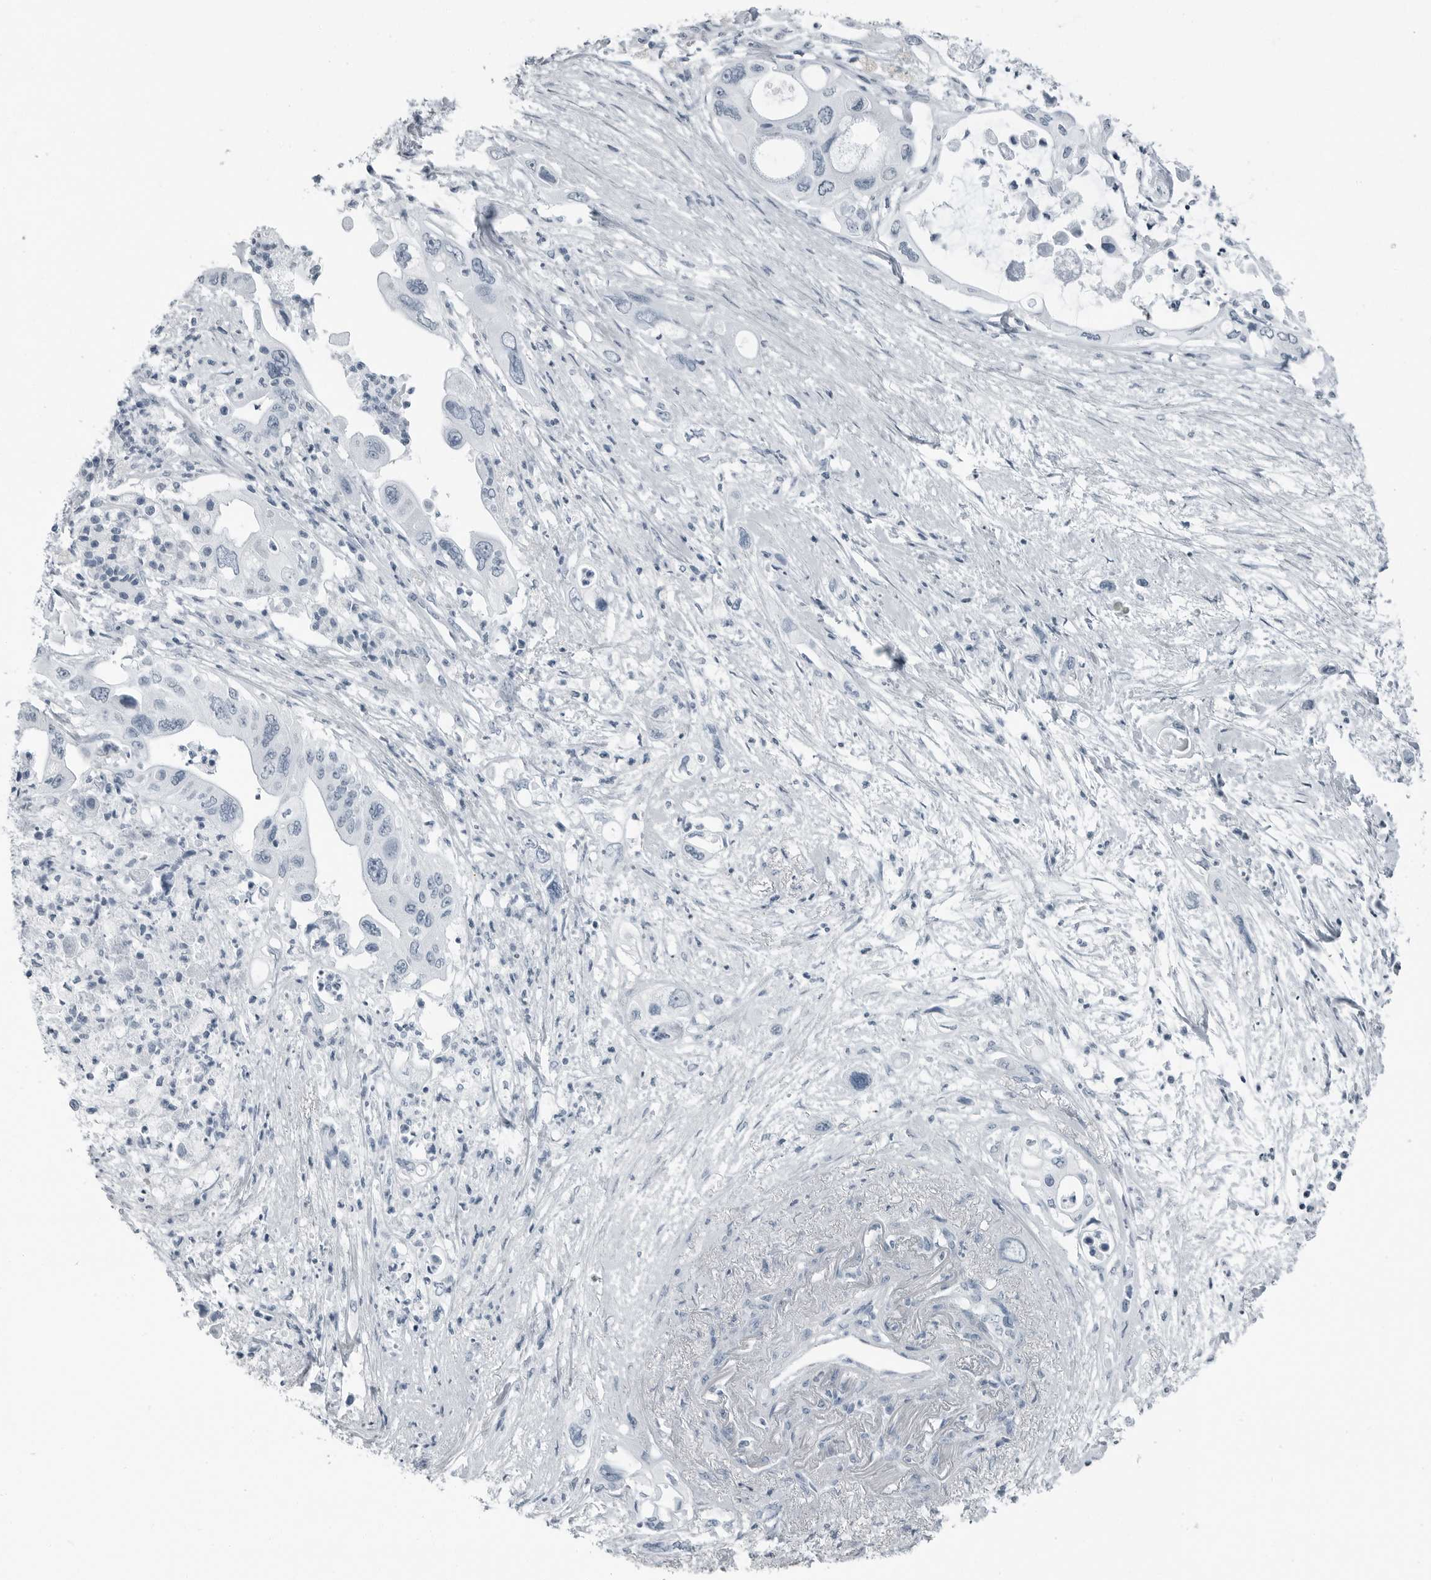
{"staining": {"intensity": "negative", "quantity": "none", "location": "none"}, "tissue": "pancreatic cancer", "cell_type": "Tumor cells", "image_type": "cancer", "snomed": [{"axis": "morphology", "description": "Adenocarcinoma, NOS"}, {"axis": "topography", "description": "Pancreas"}], "caption": "A histopathology image of human pancreatic cancer (adenocarcinoma) is negative for staining in tumor cells.", "gene": "FABP6", "patient": {"sex": "male", "age": 66}}